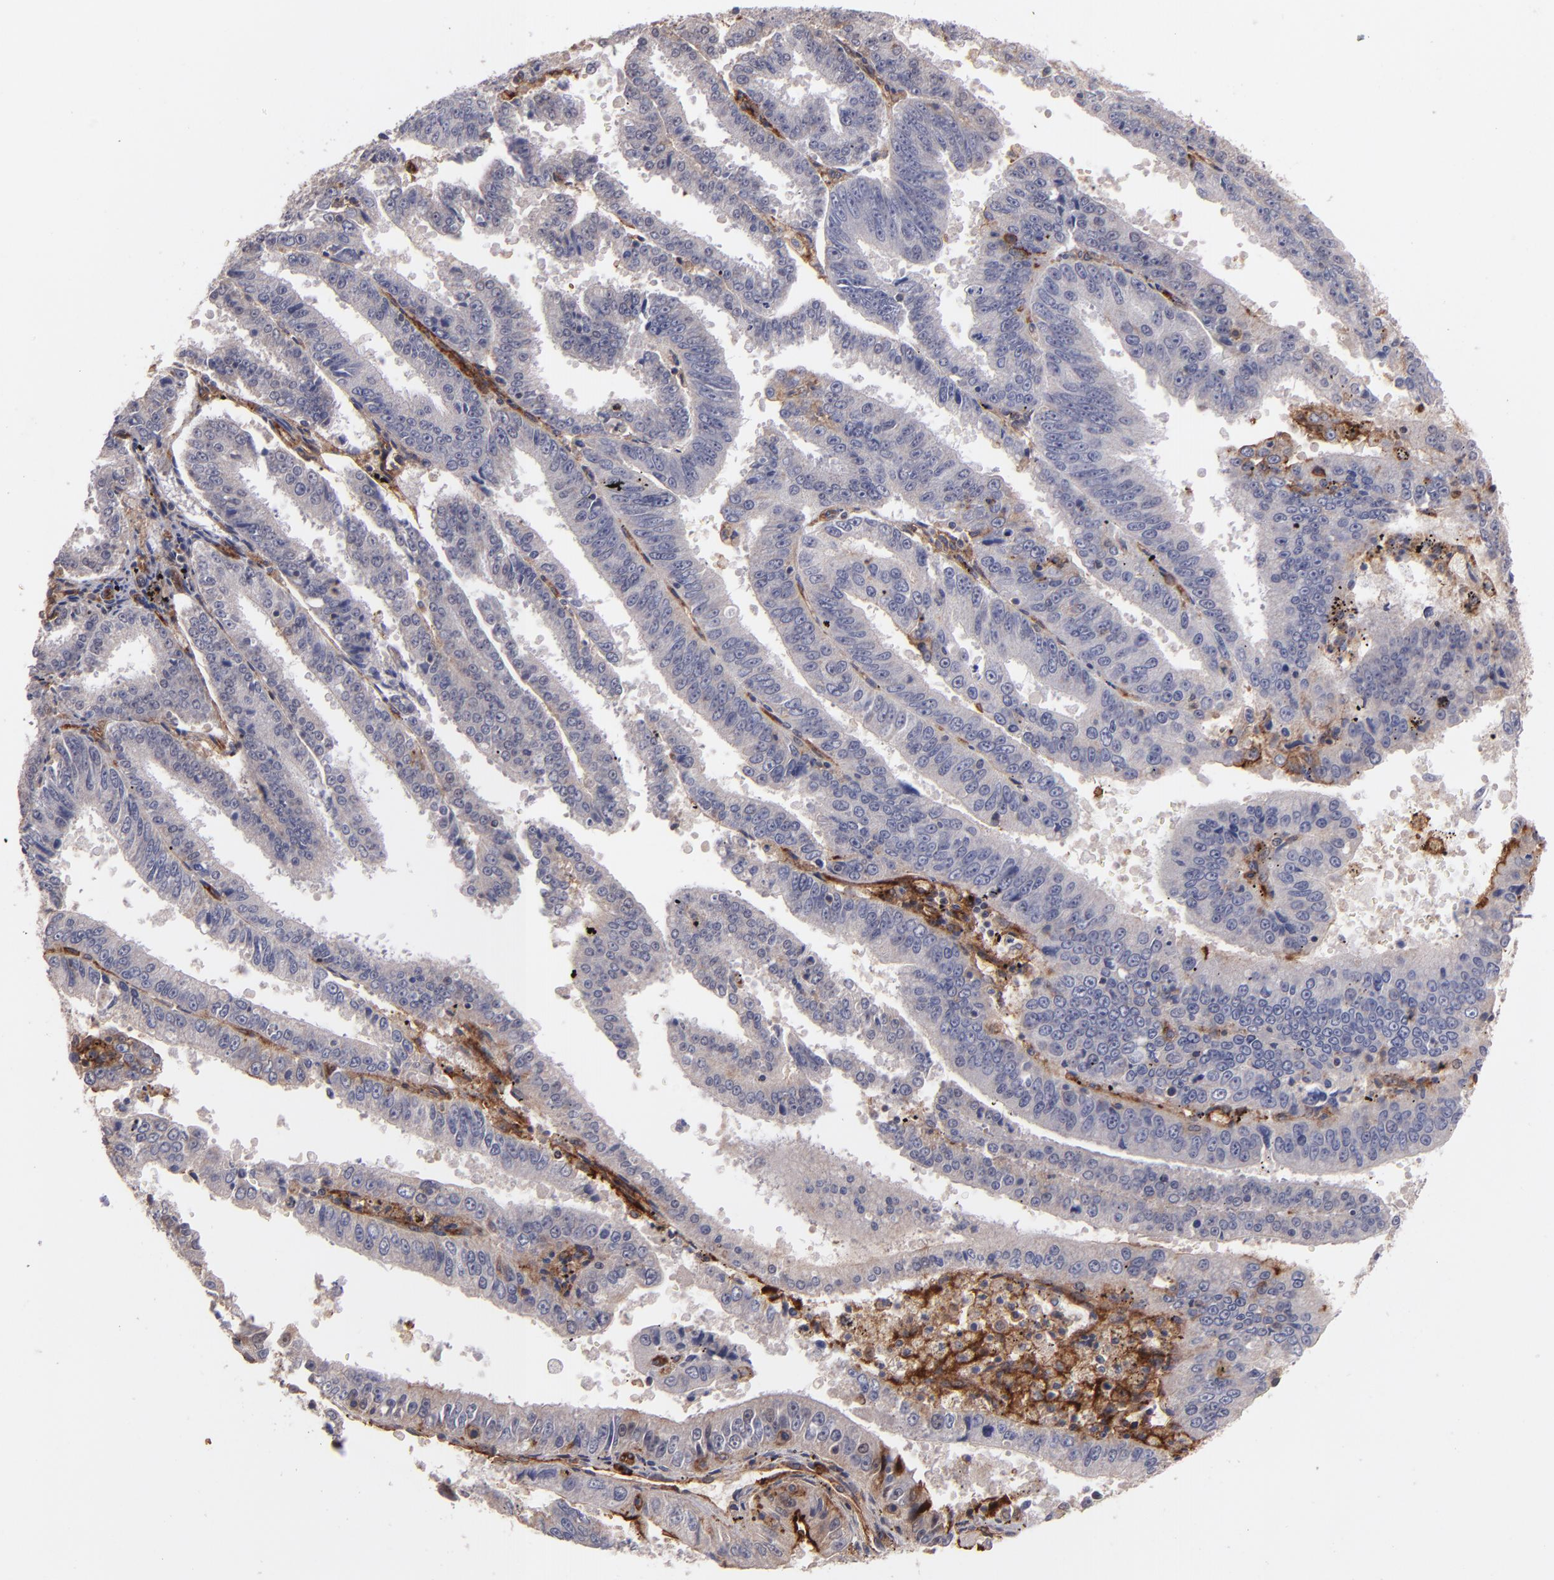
{"staining": {"intensity": "negative", "quantity": "none", "location": "none"}, "tissue": "endometrial cancer", "cell_type": "Tumor cells", "image_type": "cancer", "snomed": [{"axis": "morphology", "description": "Adenocarcinoma, NOS"}, {"axis": "topography", "description": "Endometrium"}], "caption": "This is an immunohistochemistry (IHC) photomicrograph of endometrial cancer. There is no staining in tumor cells.", "gene": "ICAM1", "patient": {"sex": "female", "age": 66}}